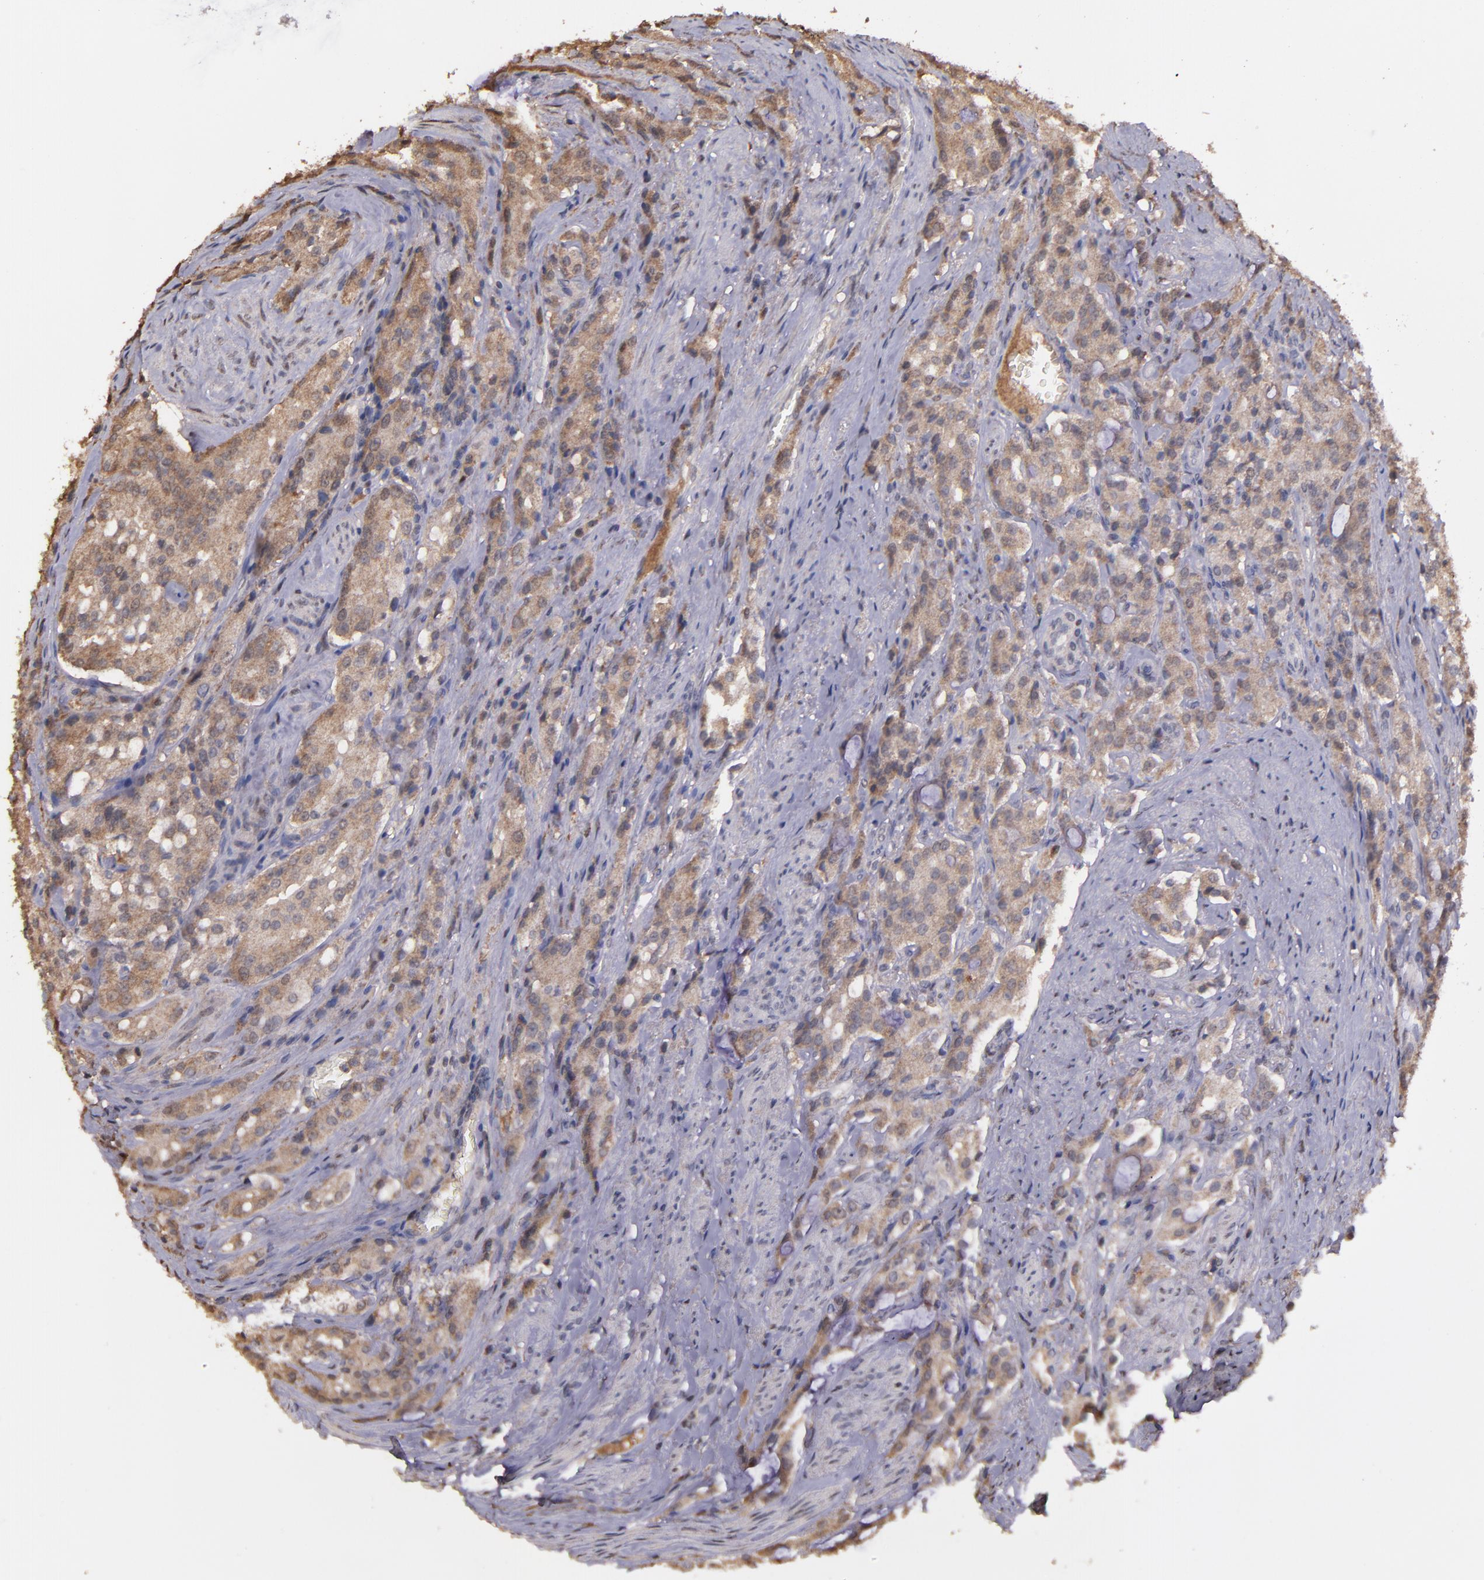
{"staining": {"intensity": "weak", "quantity": "25%-75%", "location": "cytoplasmic/membranous"}, "tissue": "prostate cancer", "cell_type": "Tumor cells", "image_type": "cancer", "snomed": [{"axis": "morphology", "description": "Adenocarcinoma, Medium grade"}, {"axis": "topography", "description": "Prostate"}], "caption": "A photomicrograph of prostate cancer stained for a protein demonstrates weak cytoplasmic/membranous brown staining in tumor cells.", "gene": "SERPINF2", "patient": {"sex": "male", "age": 72}}